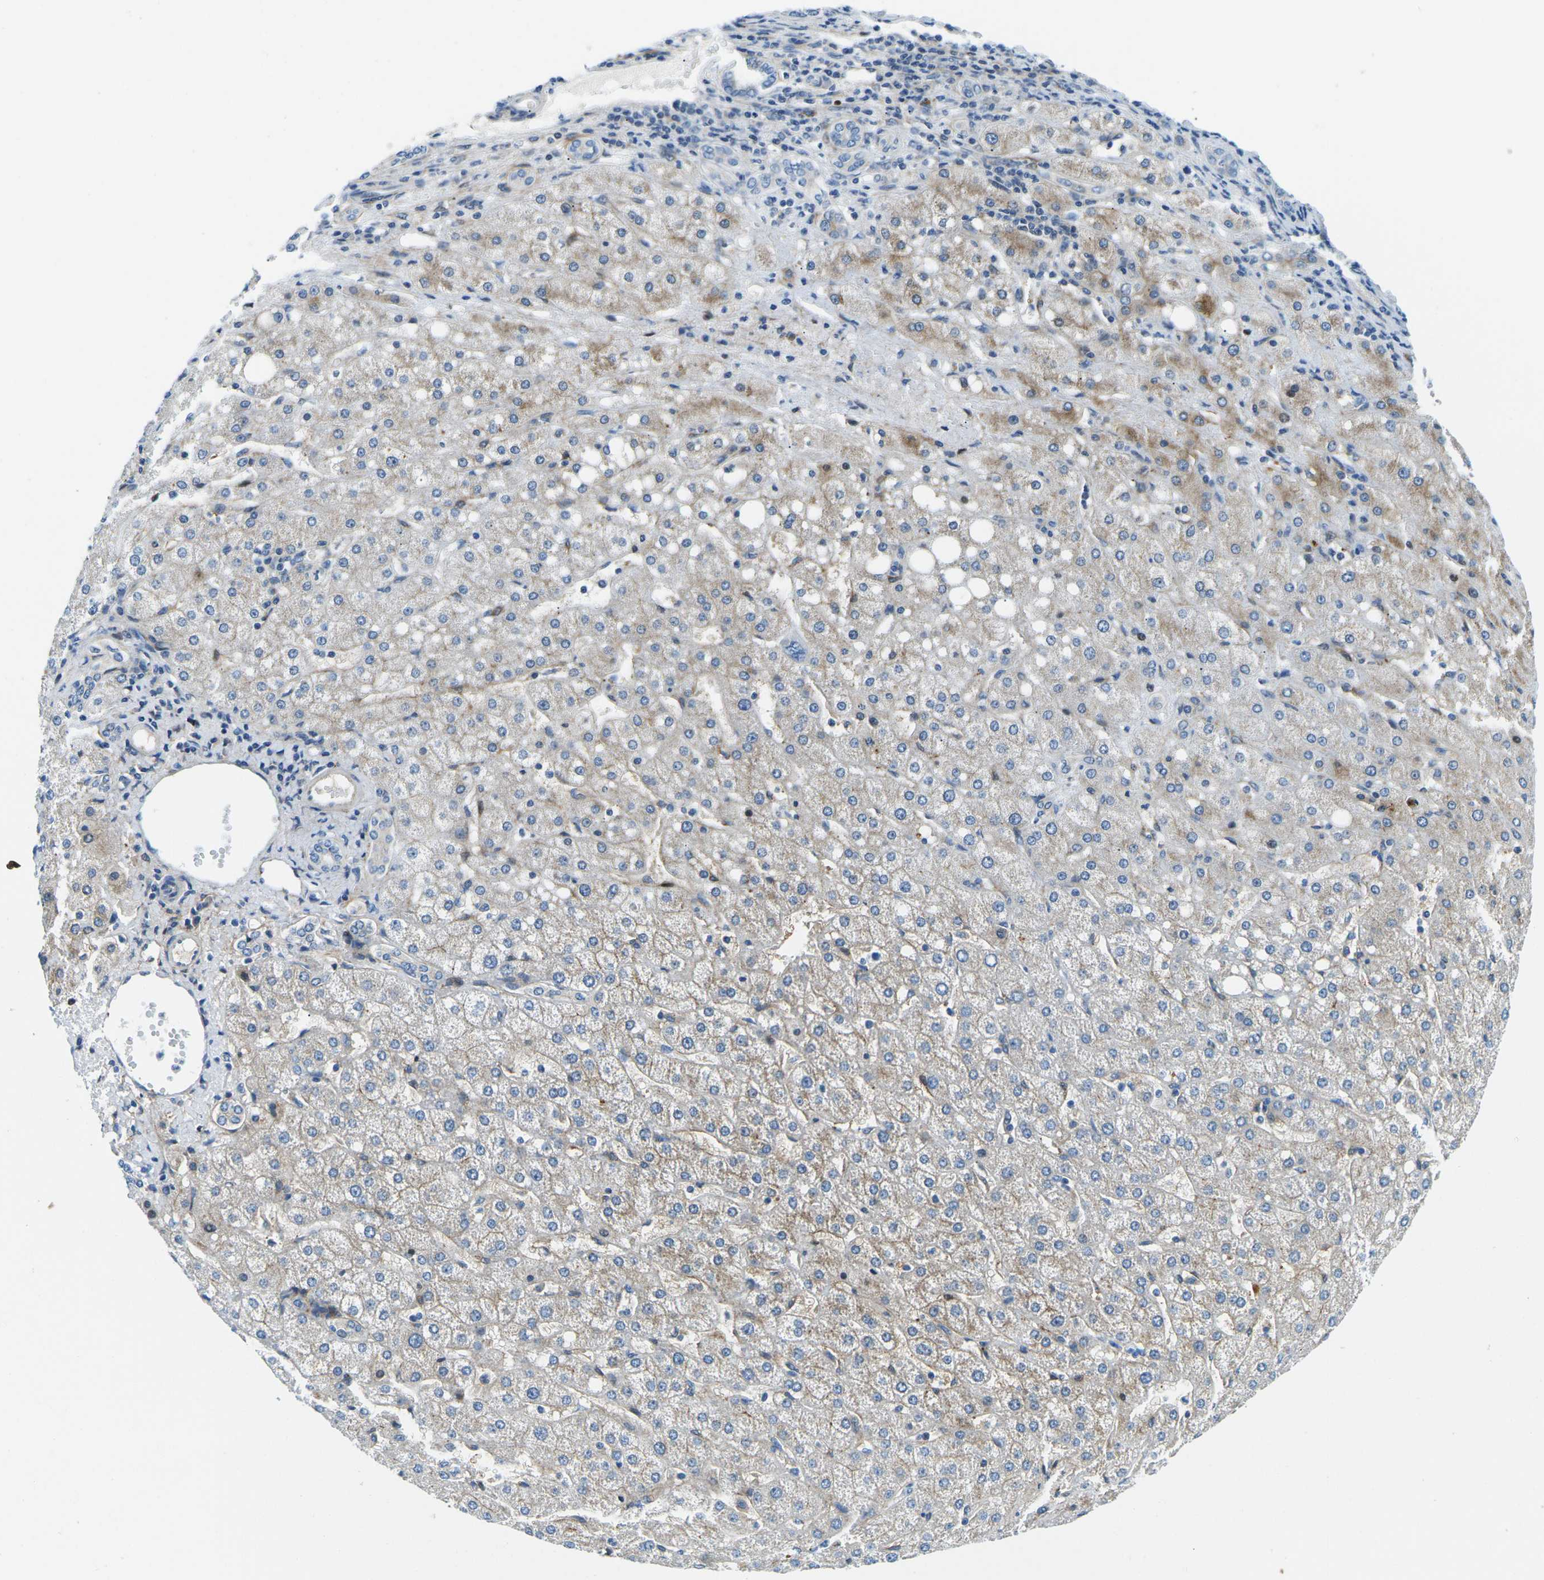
{"staining": {"intensity": "moderate", "quantity": "25%-75%", "location": "cytoplasmic/membranous"}, "tissue": "liver cancer", "cell_type": "Tumor cells", "image_type": "cancer", "snomed": [{"axis": "morphology", "description": "Carcinoma, Hepatocellular, NOS"}, {"axis": "topography", "description": "Liver"}], "caption": "Approximately 25%-75% of tumor cells in human liver cancer (hepatocellular carcinoma) demonstrate moderate cytoplasmic/membranous protein staining as visualized by brown immunohistochemical staining.", "gene": "CFB", "patient": {"sex": "male", "age": 80}}